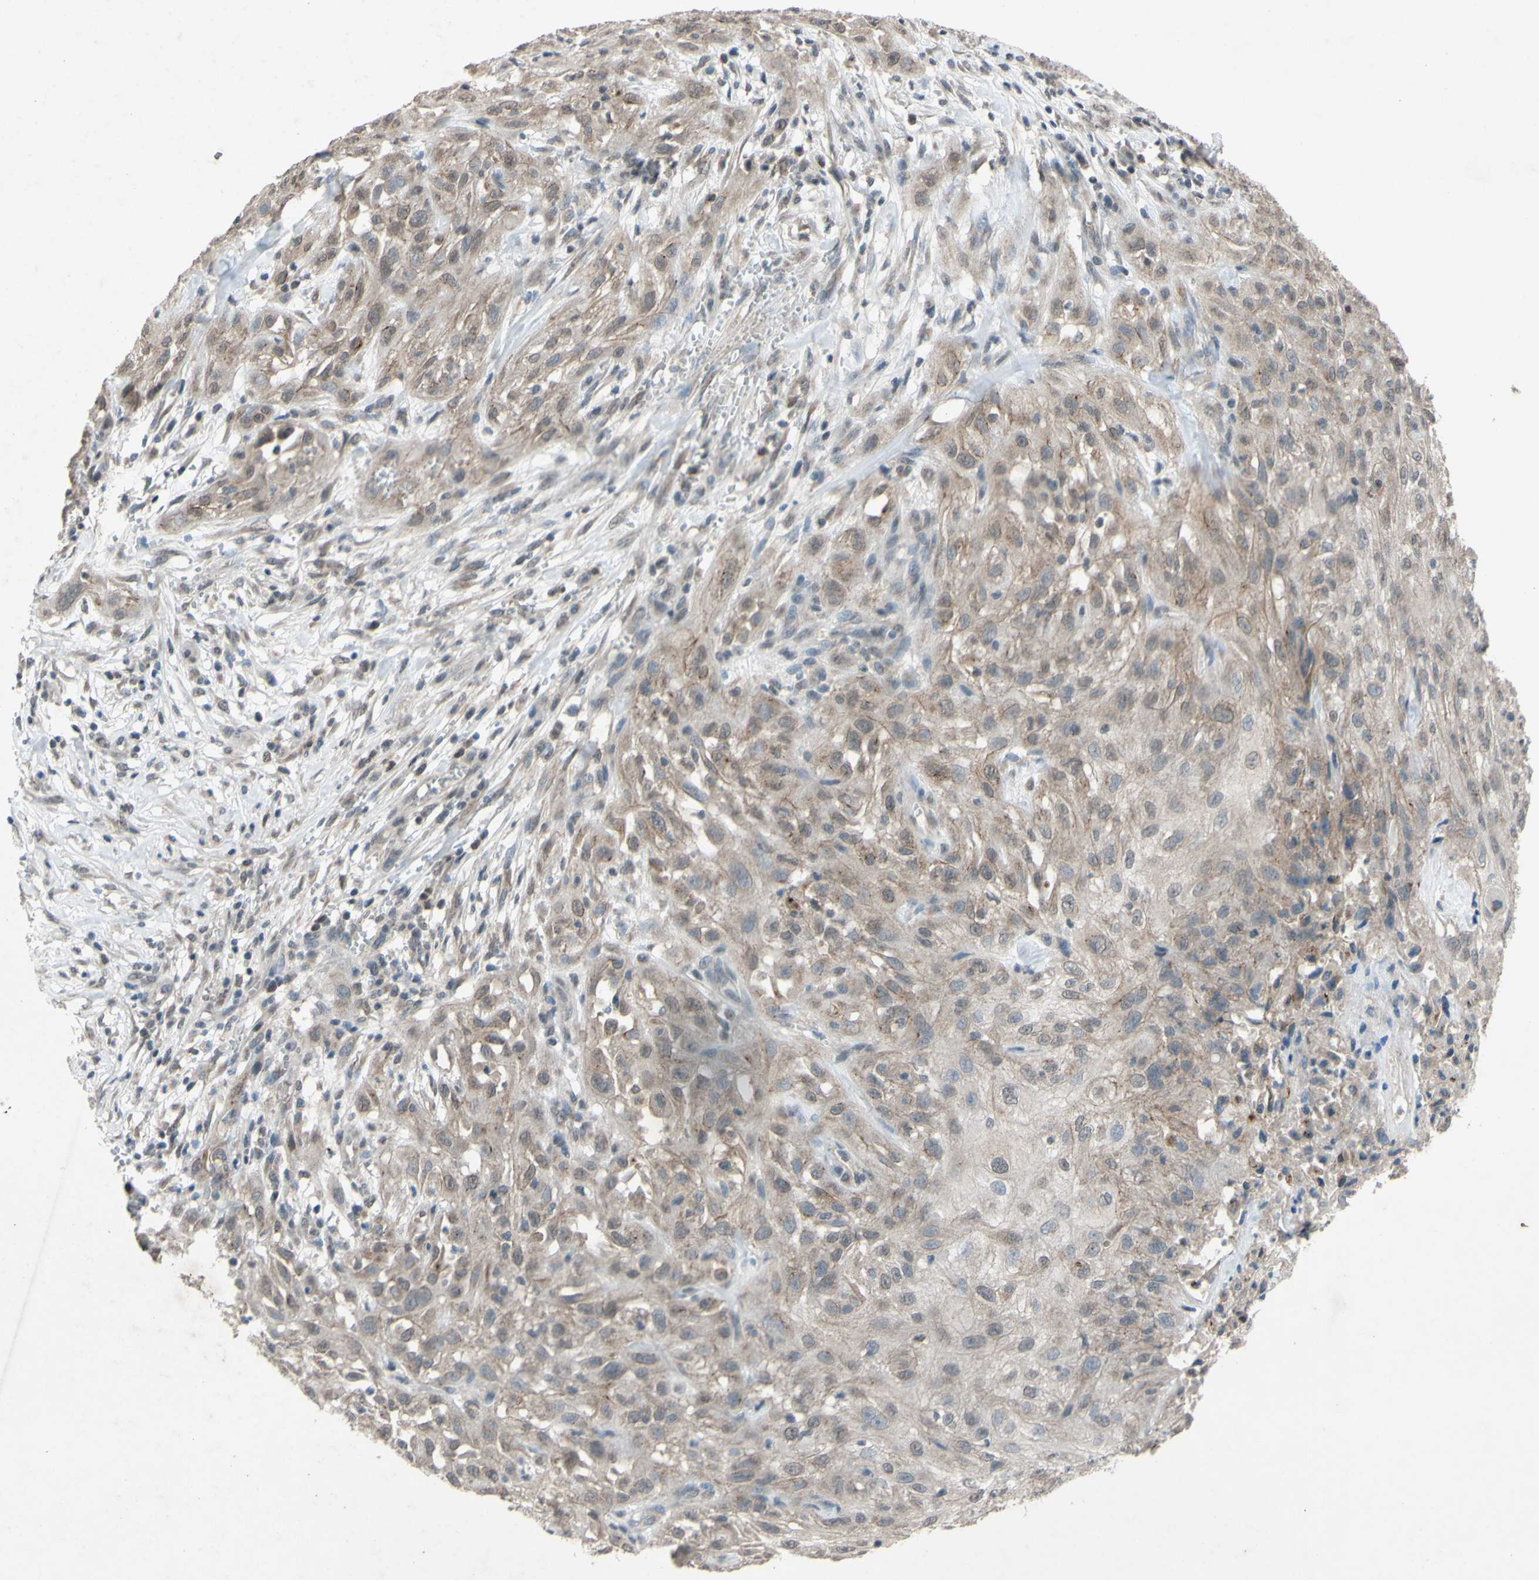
{"staining": {"intensity": "weak", "quantity": ">75%", "location": "cytoplasmic/membranous"}, "tissue": "skin cancer", "cell_type": "Tumor cells", "image_type": "cancer", "snomed": [{"axis": "morphology", "description": "Squamous cell carcinoma, NOS"}, {"axis": "topography", "description": "Skin"}], "caption": "The immunohistochemical stain highlights weak cytoplasmic/membranous positivity in tumor cells of skin cancer (squamous cell carcinoma) tissue.", "gene": "CDCP1", "patient": {"sex": "male", "age": 75}}